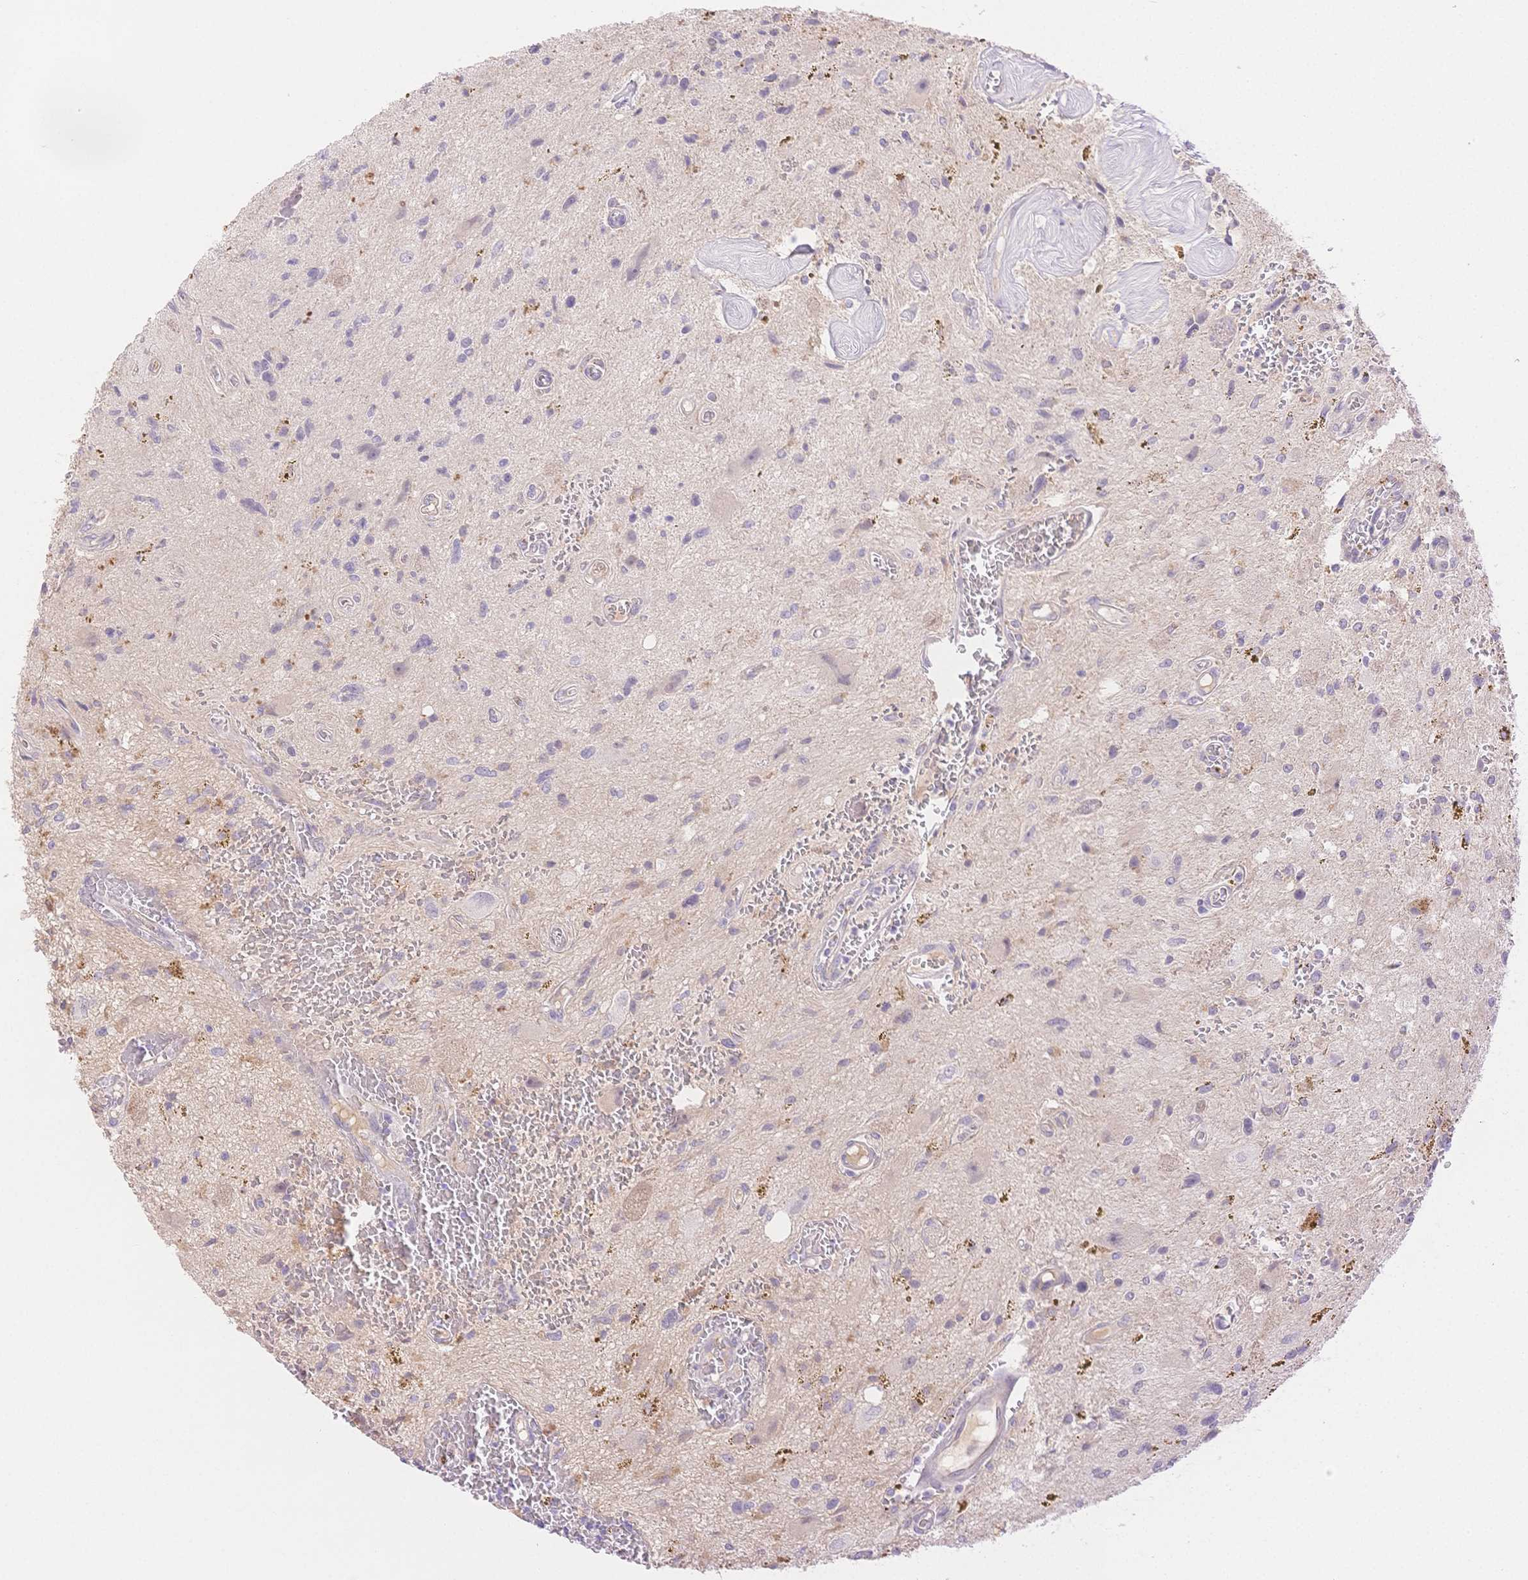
{"staining": {"intensity": "negative", "quantity": "none", "location": "none"}, "tissue": "glioma", "cell_type": "Tumor cells", "image_type": "cancer", "snomed": [{"axis": "morphology", "description": "Glioma, malignant, Low grade"}, {"axis": "topography", "description": "Cerebellum"}], "caption": "High magnification brightfield microscopy of glioma stained with DAB (brown) and counterstained with hematoxylin (blue): tumor cells show no significant expression.", "gene": "WDR54", "patient": {"sex": "female", "age": 14}}